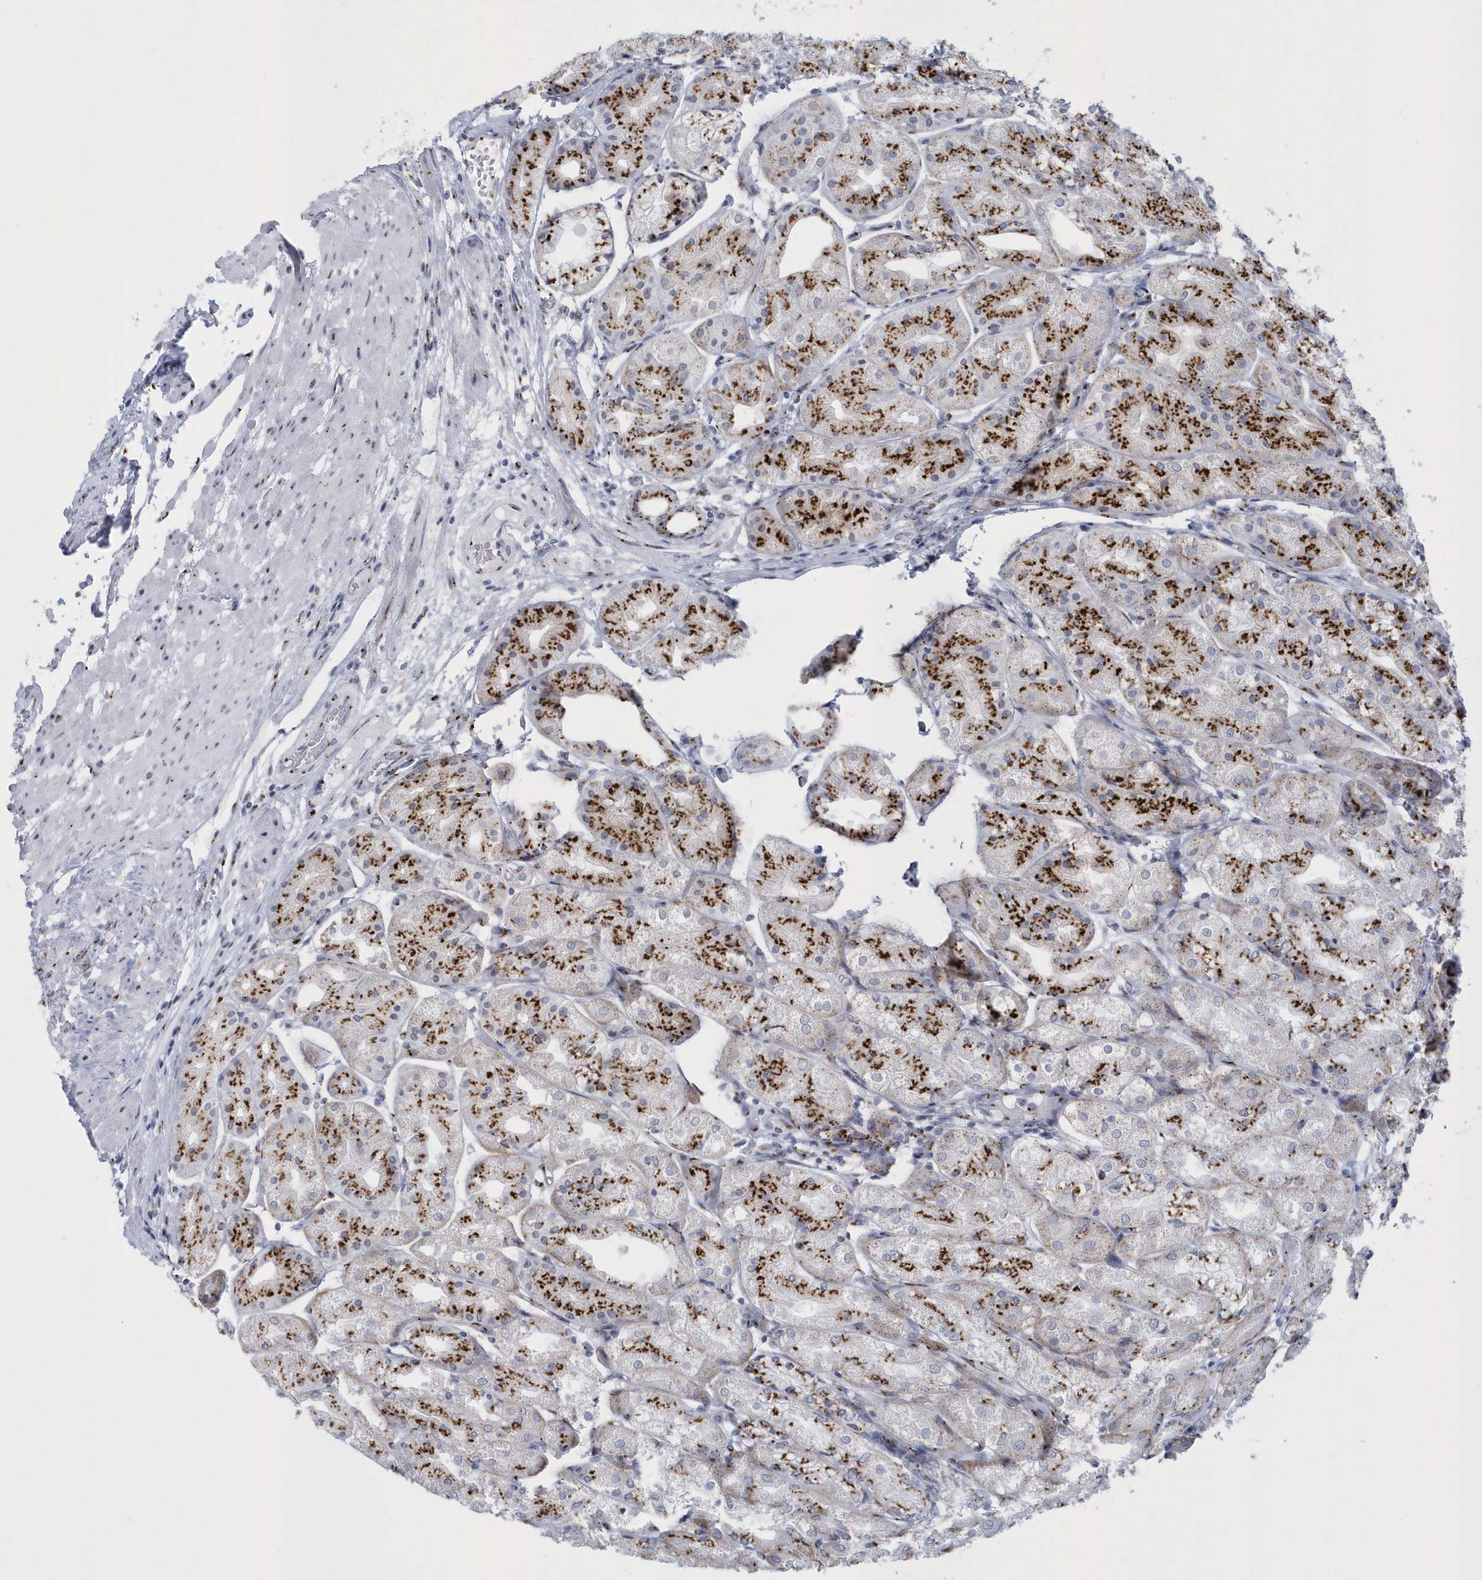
{"staining": {"intensity": "strong", "quantity": "25%-75%", "location": "cytoplasmic/membranous"}, "tissue": "stomach", "cell_type": "Glandular cells", "image_type": "normal", "snomed": [{"axis": "morphology", "description": "Normal tissue, NOS"}, {"axis": "topography", "description": "Stomach, upper"}], "caption": "Normal stomach was stained to show a protein in brown. There is high levels of strong cytoplasmic/membranous expression in approximately 25%-75% of glandular cells. Ihc stains the protein in brown and the nuclei are stained blue.", "gene": "SLX9", "patient": {"sex": "male", "age": 72}}